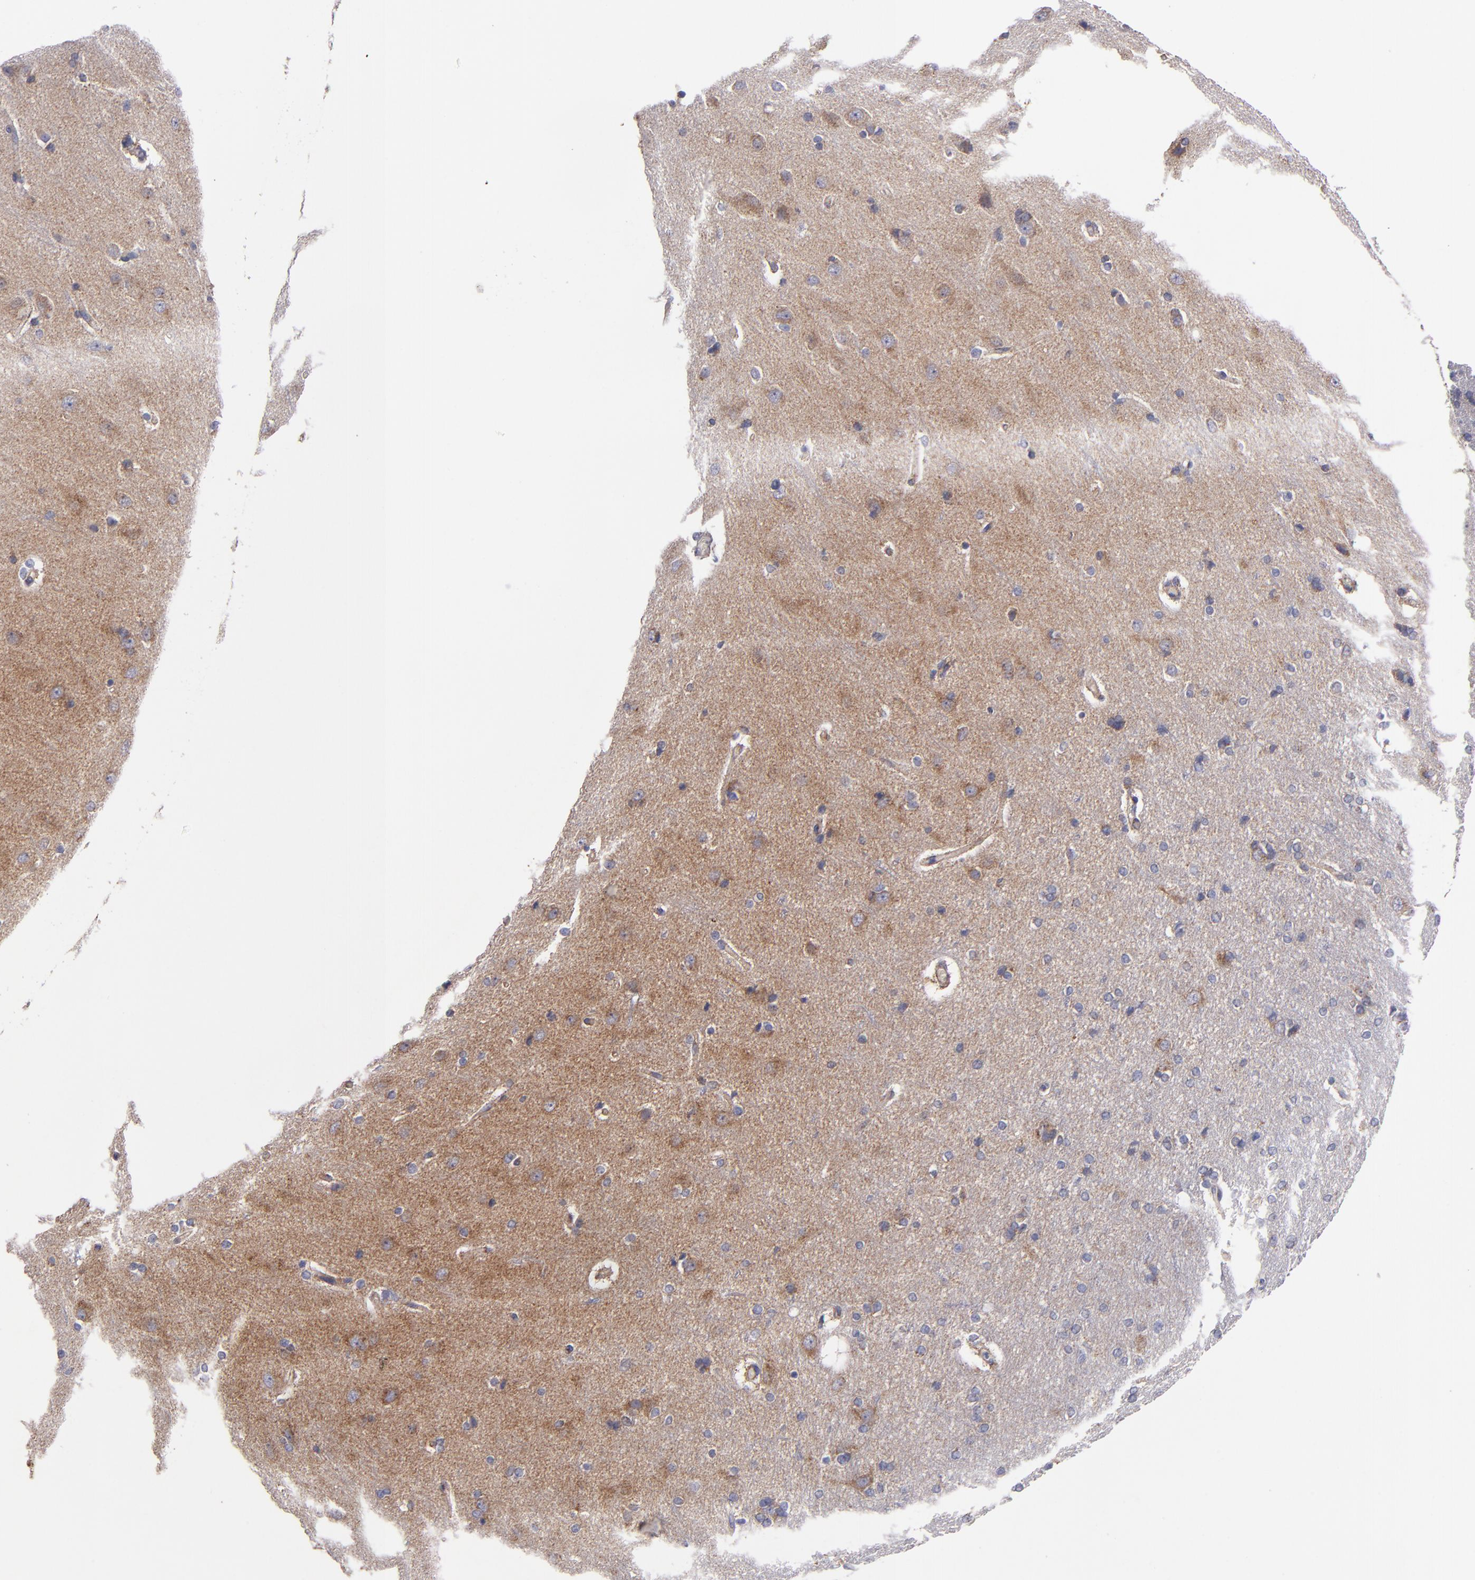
{"staining": {"intensity": "weak", "quantity": "25%-75%", "location": "cytoplasmic/membranous"}, "tissue": "cerebral cortex", "cell_type": "Endothelial cells", "image_type": "normal", "snomed": [{"axis": "morphology", "description": "Normal tissue, NOS"}, {"axis": "topography", "description": "Cerebral cortex"}], "caption": "A photomicrograph of cerebral cortex stained for a protein displays weak cytoplasmic/membranous brown staining in endothelial cells. (Stains: DAB (3,3'-diaminobenzidine) in brown, nuclei in blue, Microscopy: brightfield microscopy at high magnification).", "gene": "CLTA", "patient": {"sex": "female", "age": 54}}